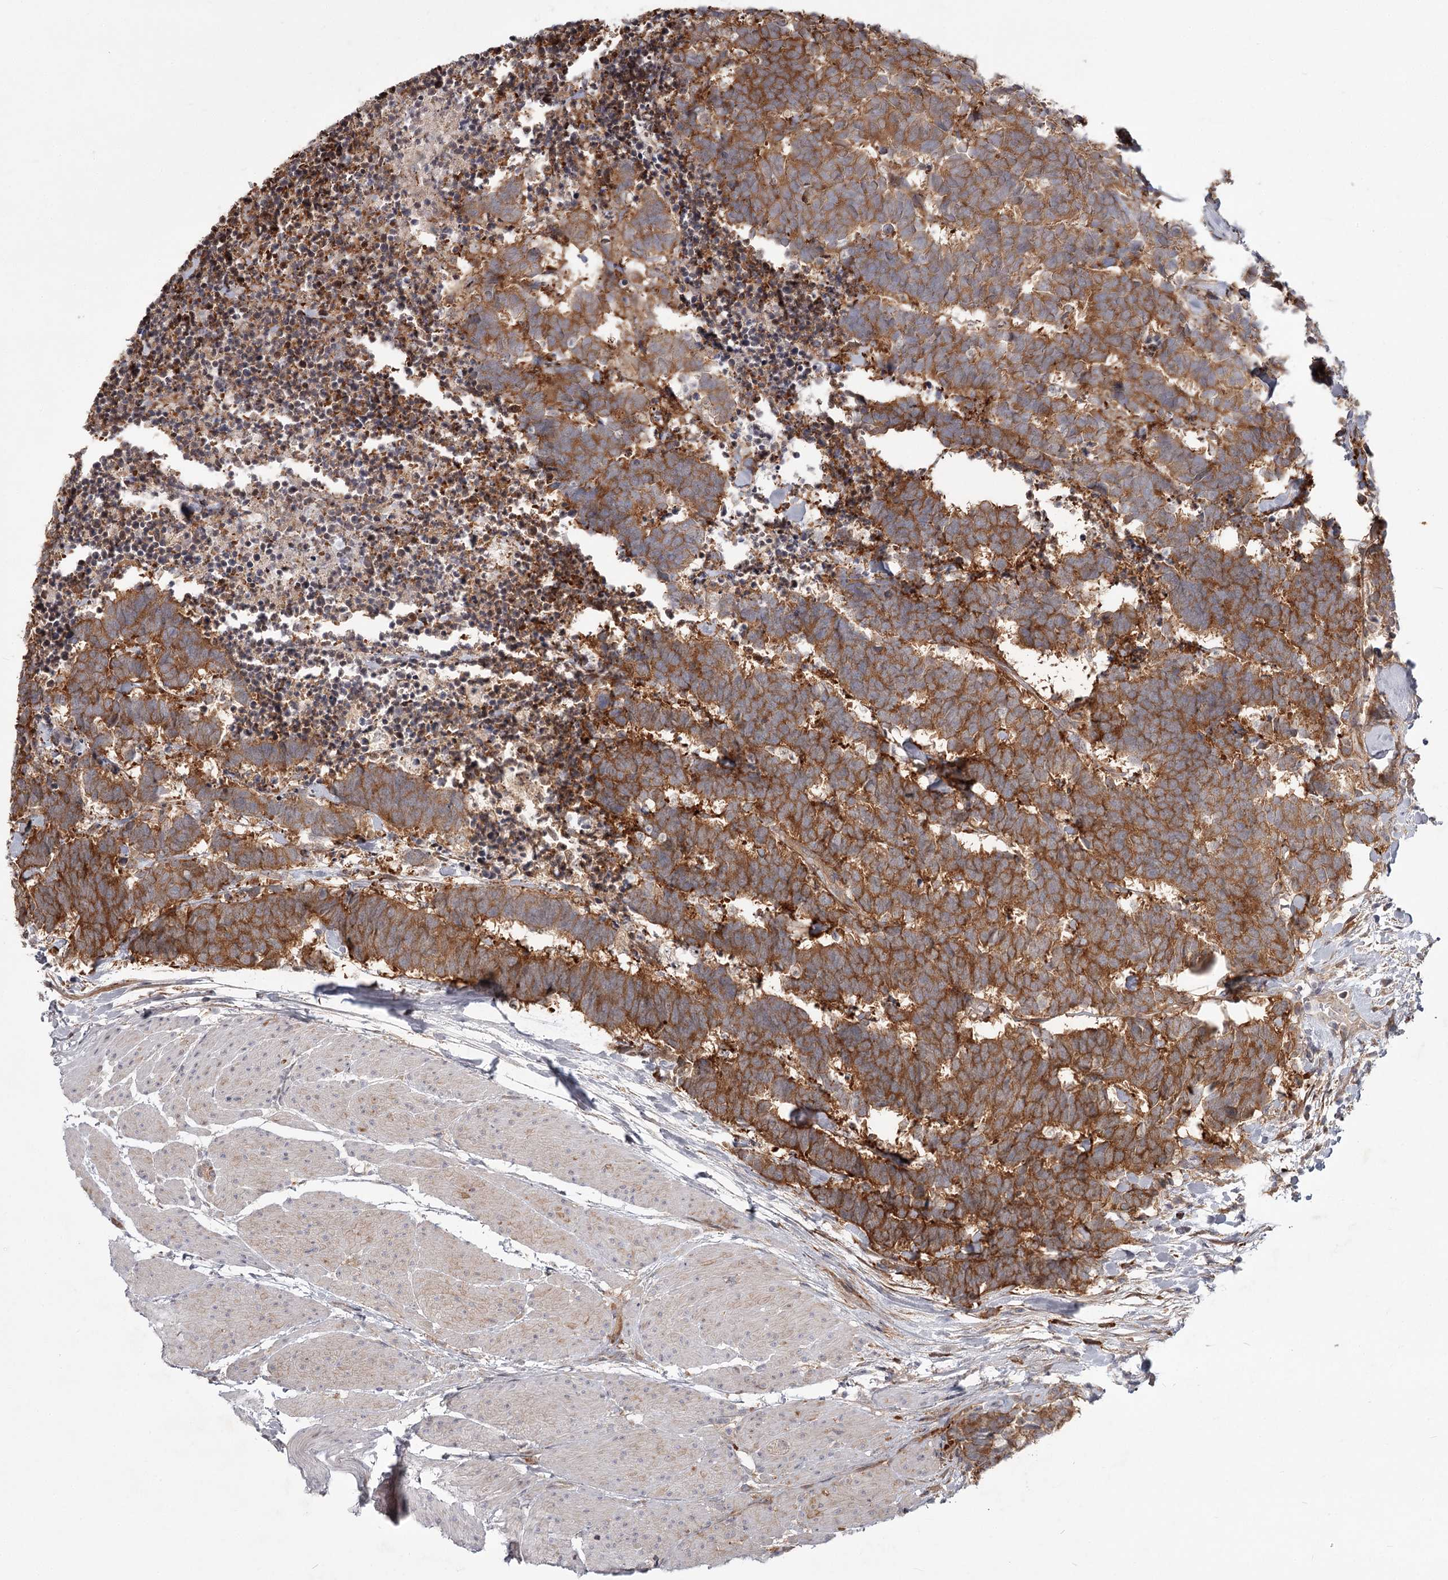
{"staining": {"intensity": "moderate", "quantity": ">75%", "location": "cytoplasmic/membranous"}, "tissue": "carcinoid", "cell_type": "Tumor cells", "image_type": "cancer", "snomed": [{"axis": "morphology", "description": "Carcinoma, NOS"}, {"axis": "morphology", "description": "Carcinoid, malignant, NOS"}, {"axis": "topography", "description": "Urinary bladder"}], "caption": "Protein staining exhibits moderate cytoplasmic/membranous staining in approximately >75% of tumor cells in carcinoid.", "gene": "CCNG2", "patient": {"sex": "male", "age": 57}}